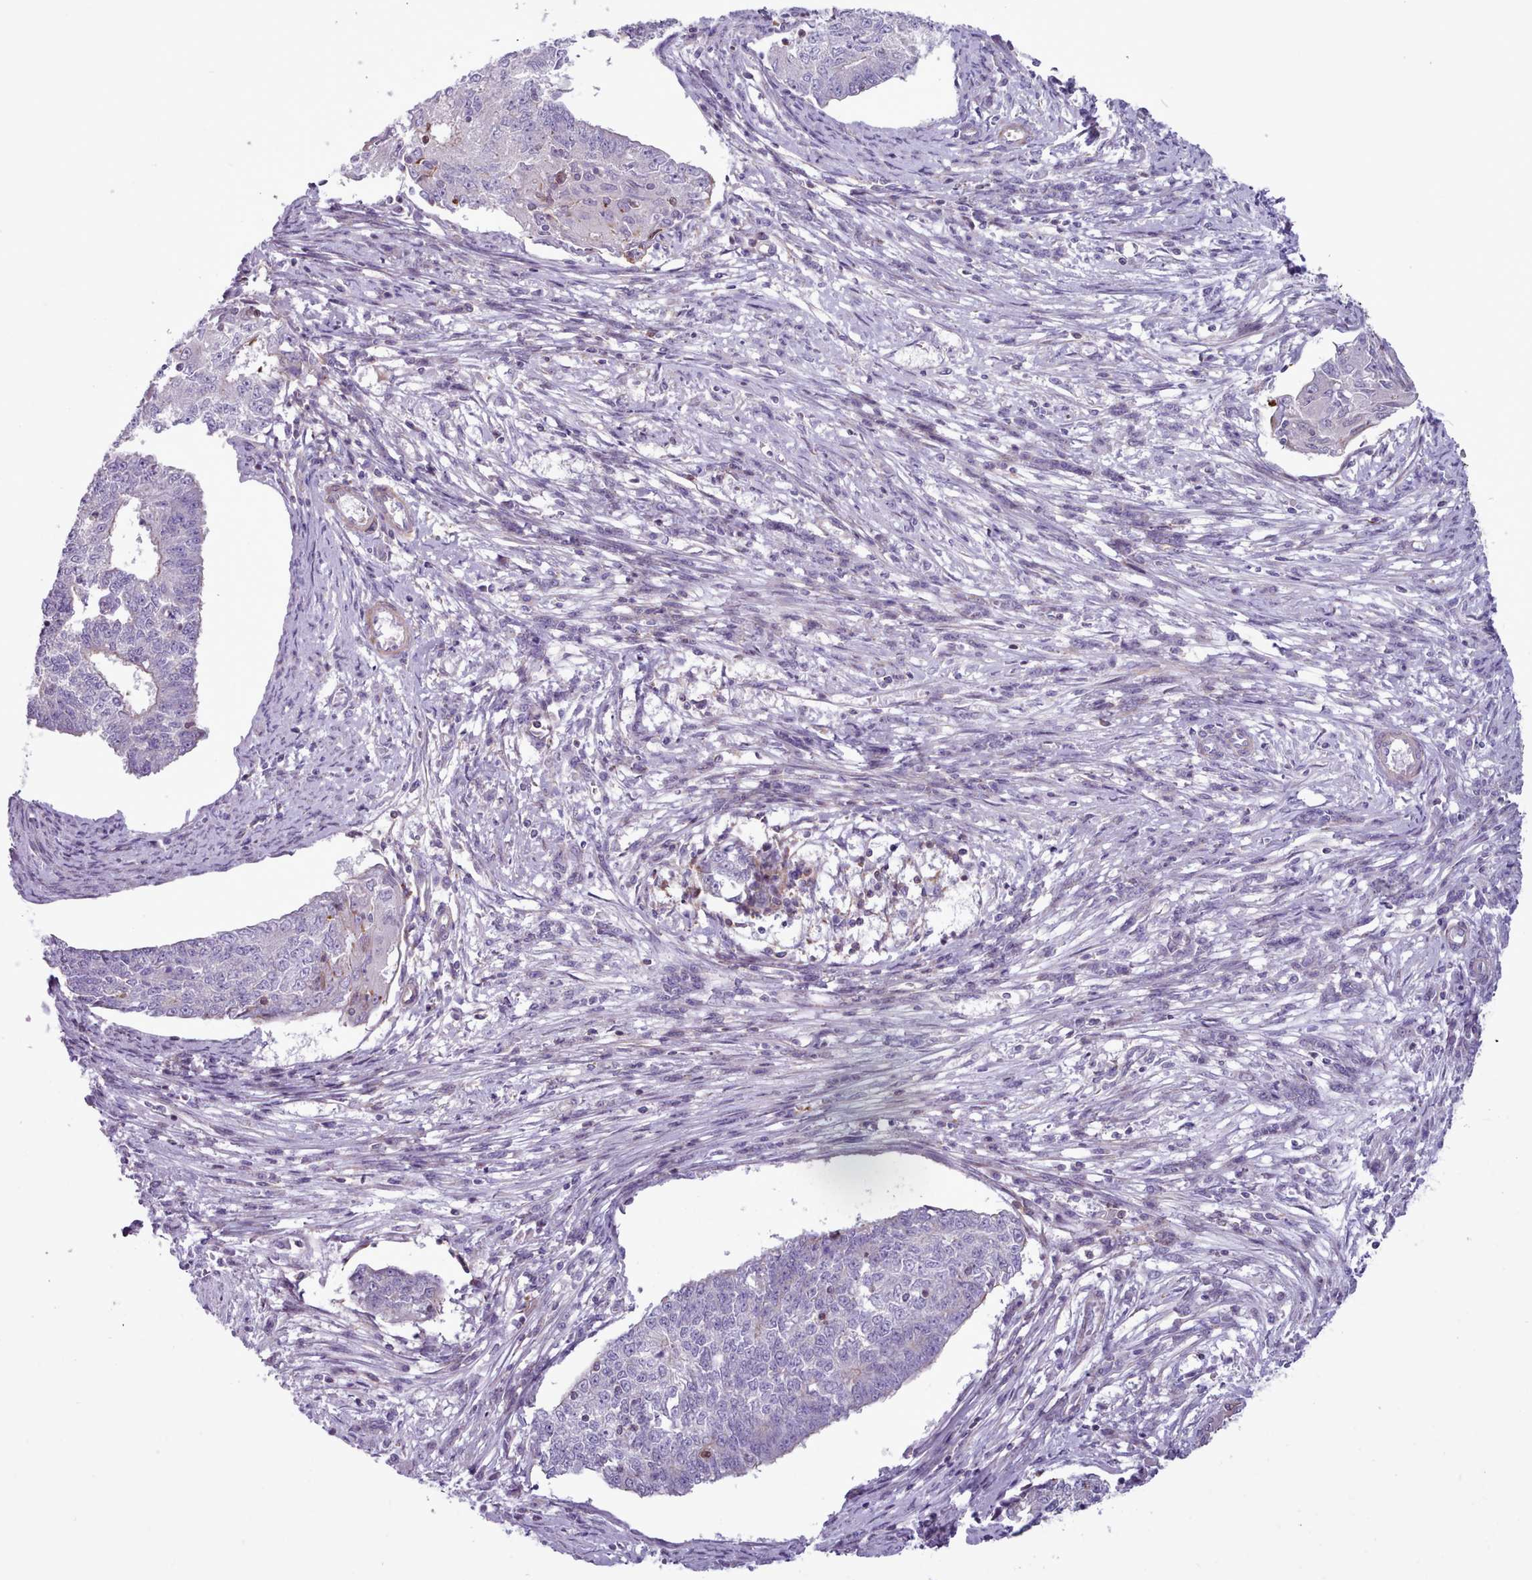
{"staining": {"intensity": "negative", "quantity": "none", "location": "none"}, "tissue": "endometrial cancer", "cell_type": "Tumor cells", "image_type": "cancer", "snomed": [{"axis": "morphology", "description": "Adenocarcinoma, NOS"}, {"axis": "topography", "description": "Endometrium"}], "caption": "DAB (3,3'-diaminobenzidine) immunohistochemical staining of human adenocarcinoma (endometrial) shows no significant expression in tumor cells.", "gene": "TENT4B", "patient": {"sex": "female", "age": 56}}